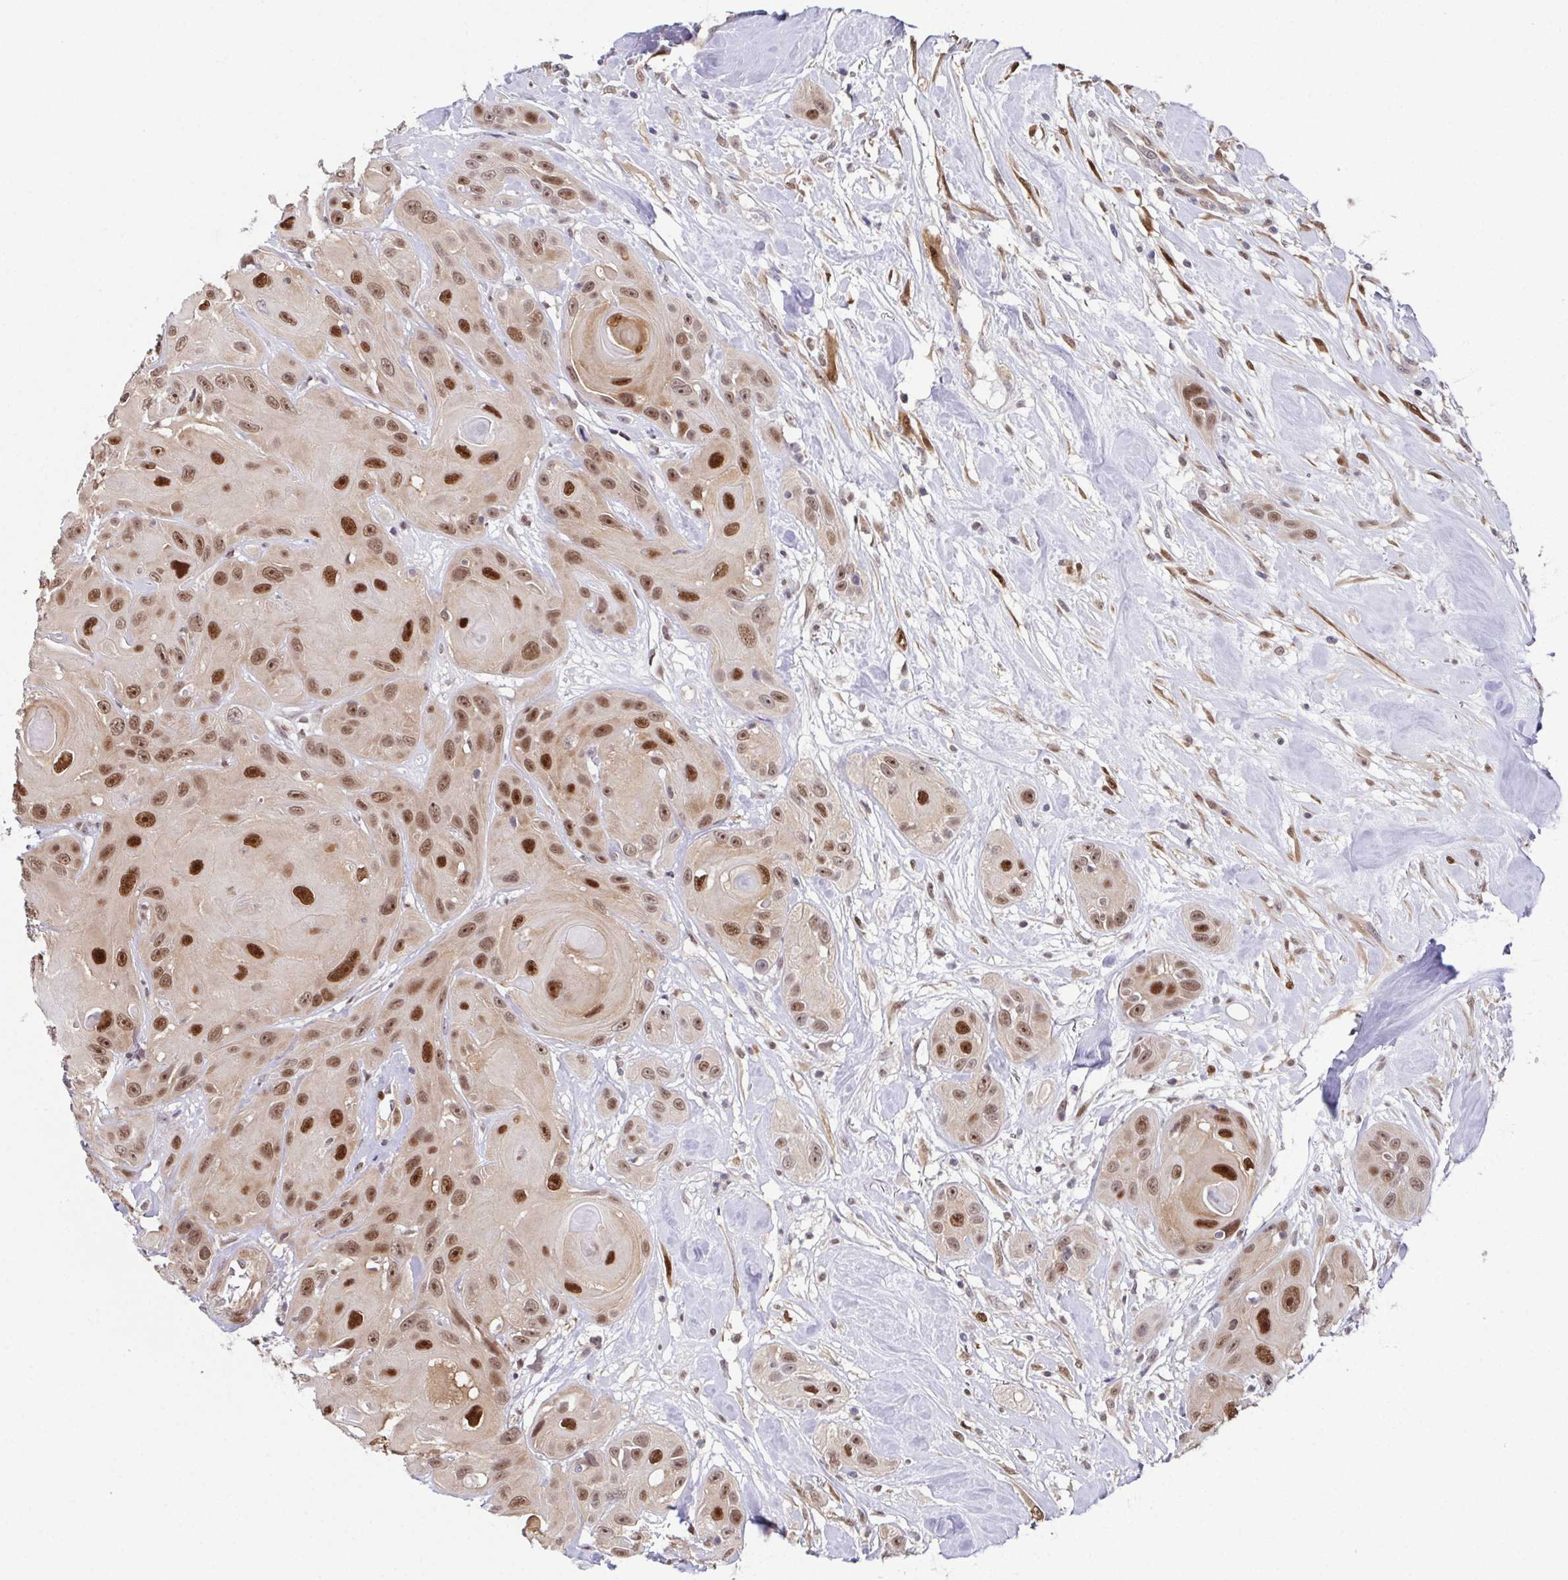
{"staining": {"intensity": "moderate", "quantity": ">75%", "location": "nuclear"}, "tissue": "head and neck cancer", "cell_type": "Tumor cells", "image_type": "cancer", "snomed": [{"axis": "morphology", "description": "Squamous cell carcinoma, NOS"}, {"axis": "topography", "description": "Oral tissue"}, {"axis": "topography", "description": "Head-Neck"}], "caption": "Immunohistochemical staining of head and neck squamous cell carcinoma reveals medium levels of moderate nuclear staining in about >75% of tumor cells.", "gene": "DNAJB1", "patient": {"sex": "male", "age": 77}}